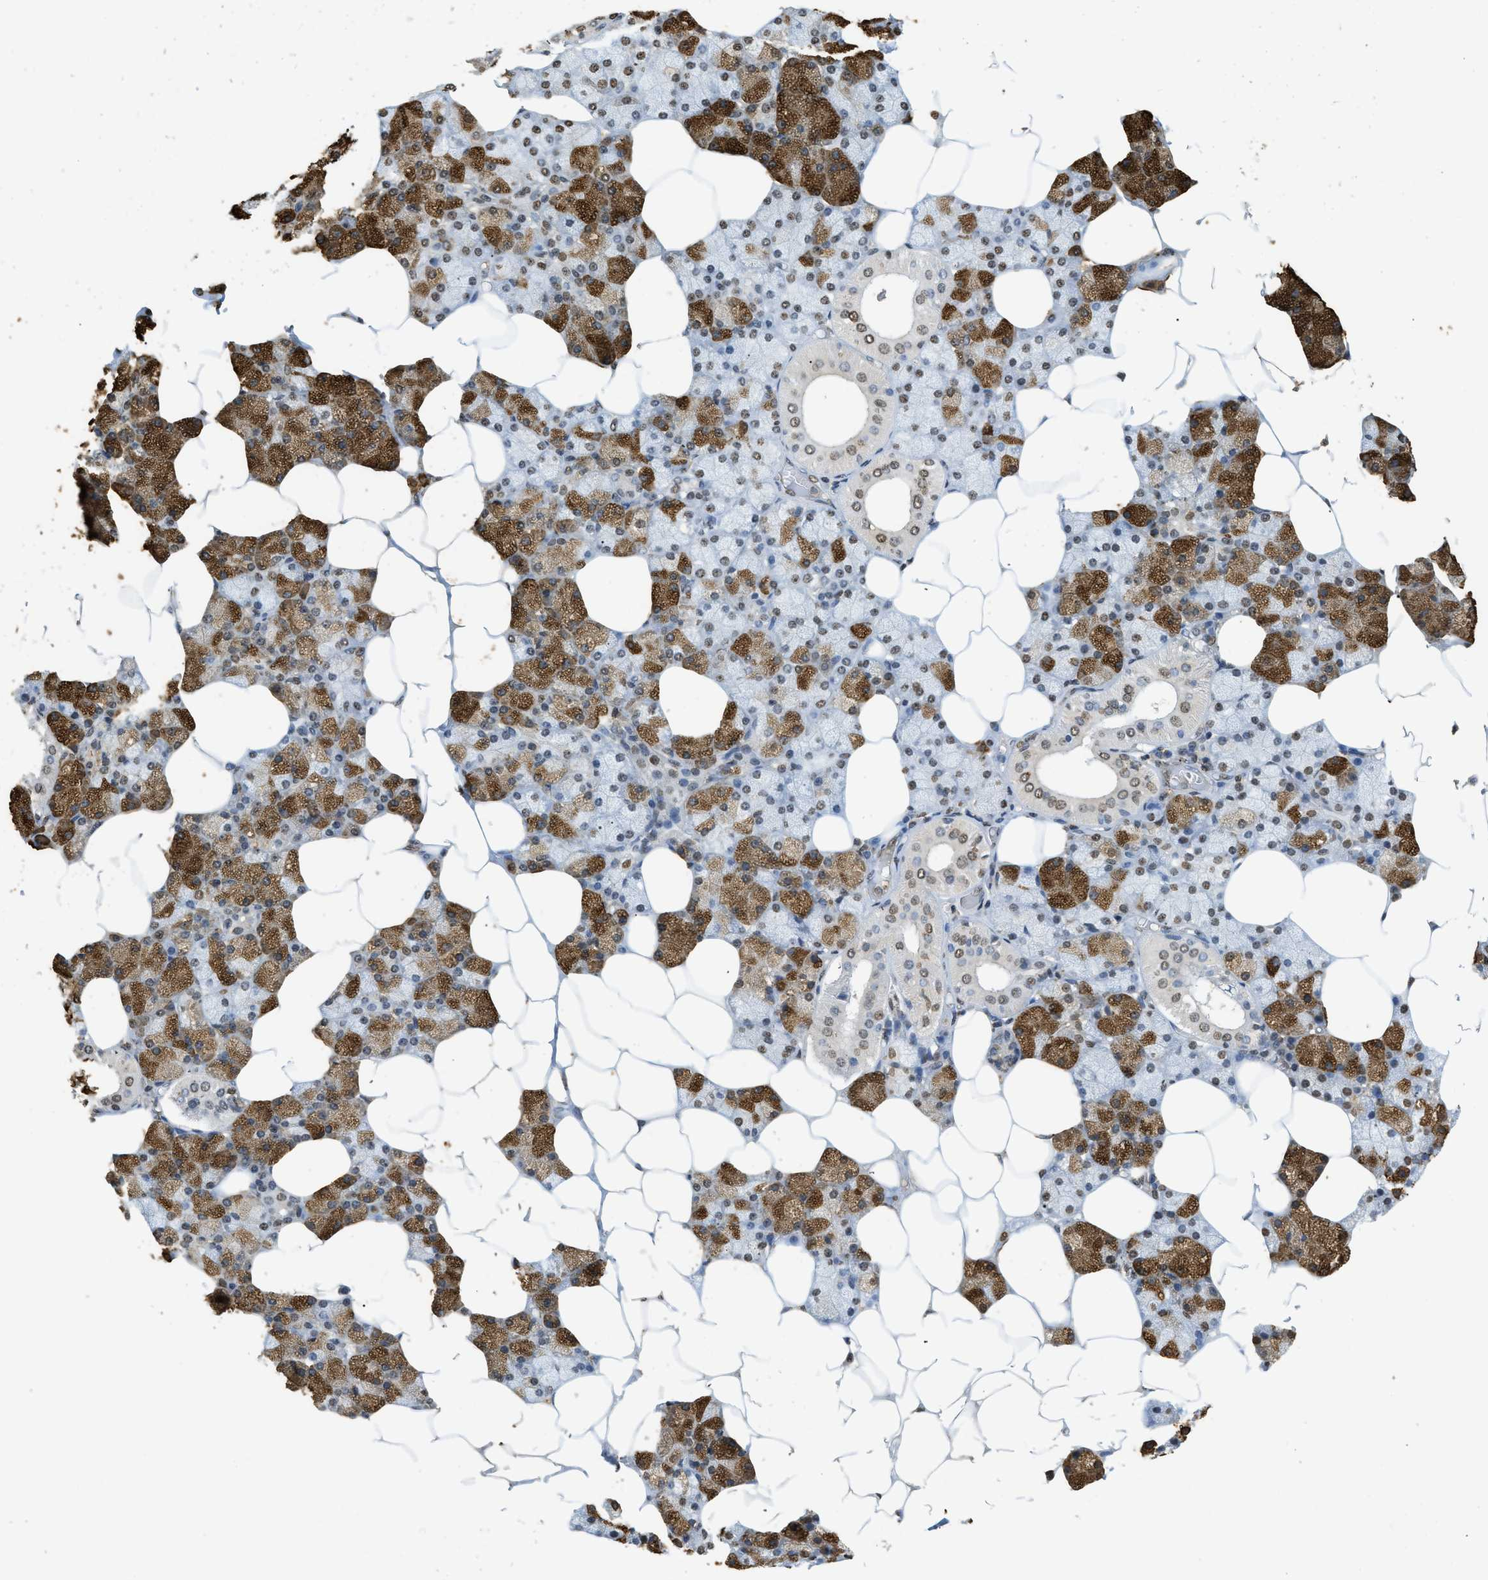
{"staining": {"intensity": "strong", "quantity": "25%-75%", "location": "cytoplasmic/membranous,nuclear"}, "tissue": "salivary gland", "cell_type": "Glandular cells", "image_type": "normal", "snomed": [{"axis": "morphology", "description": "Normal tissue, NOS"}, {"axis": "topography", "description": "Salivary gland"}], "caption": "Brown immunohistochemical staining in benign human salivary gland reveals strong cytoplasmic/membranous,nuclear positivity in approximately 25%-75% of glandular cells.", "gene": "NR5A2", "patient": {"sex": "male", "age": 62}}